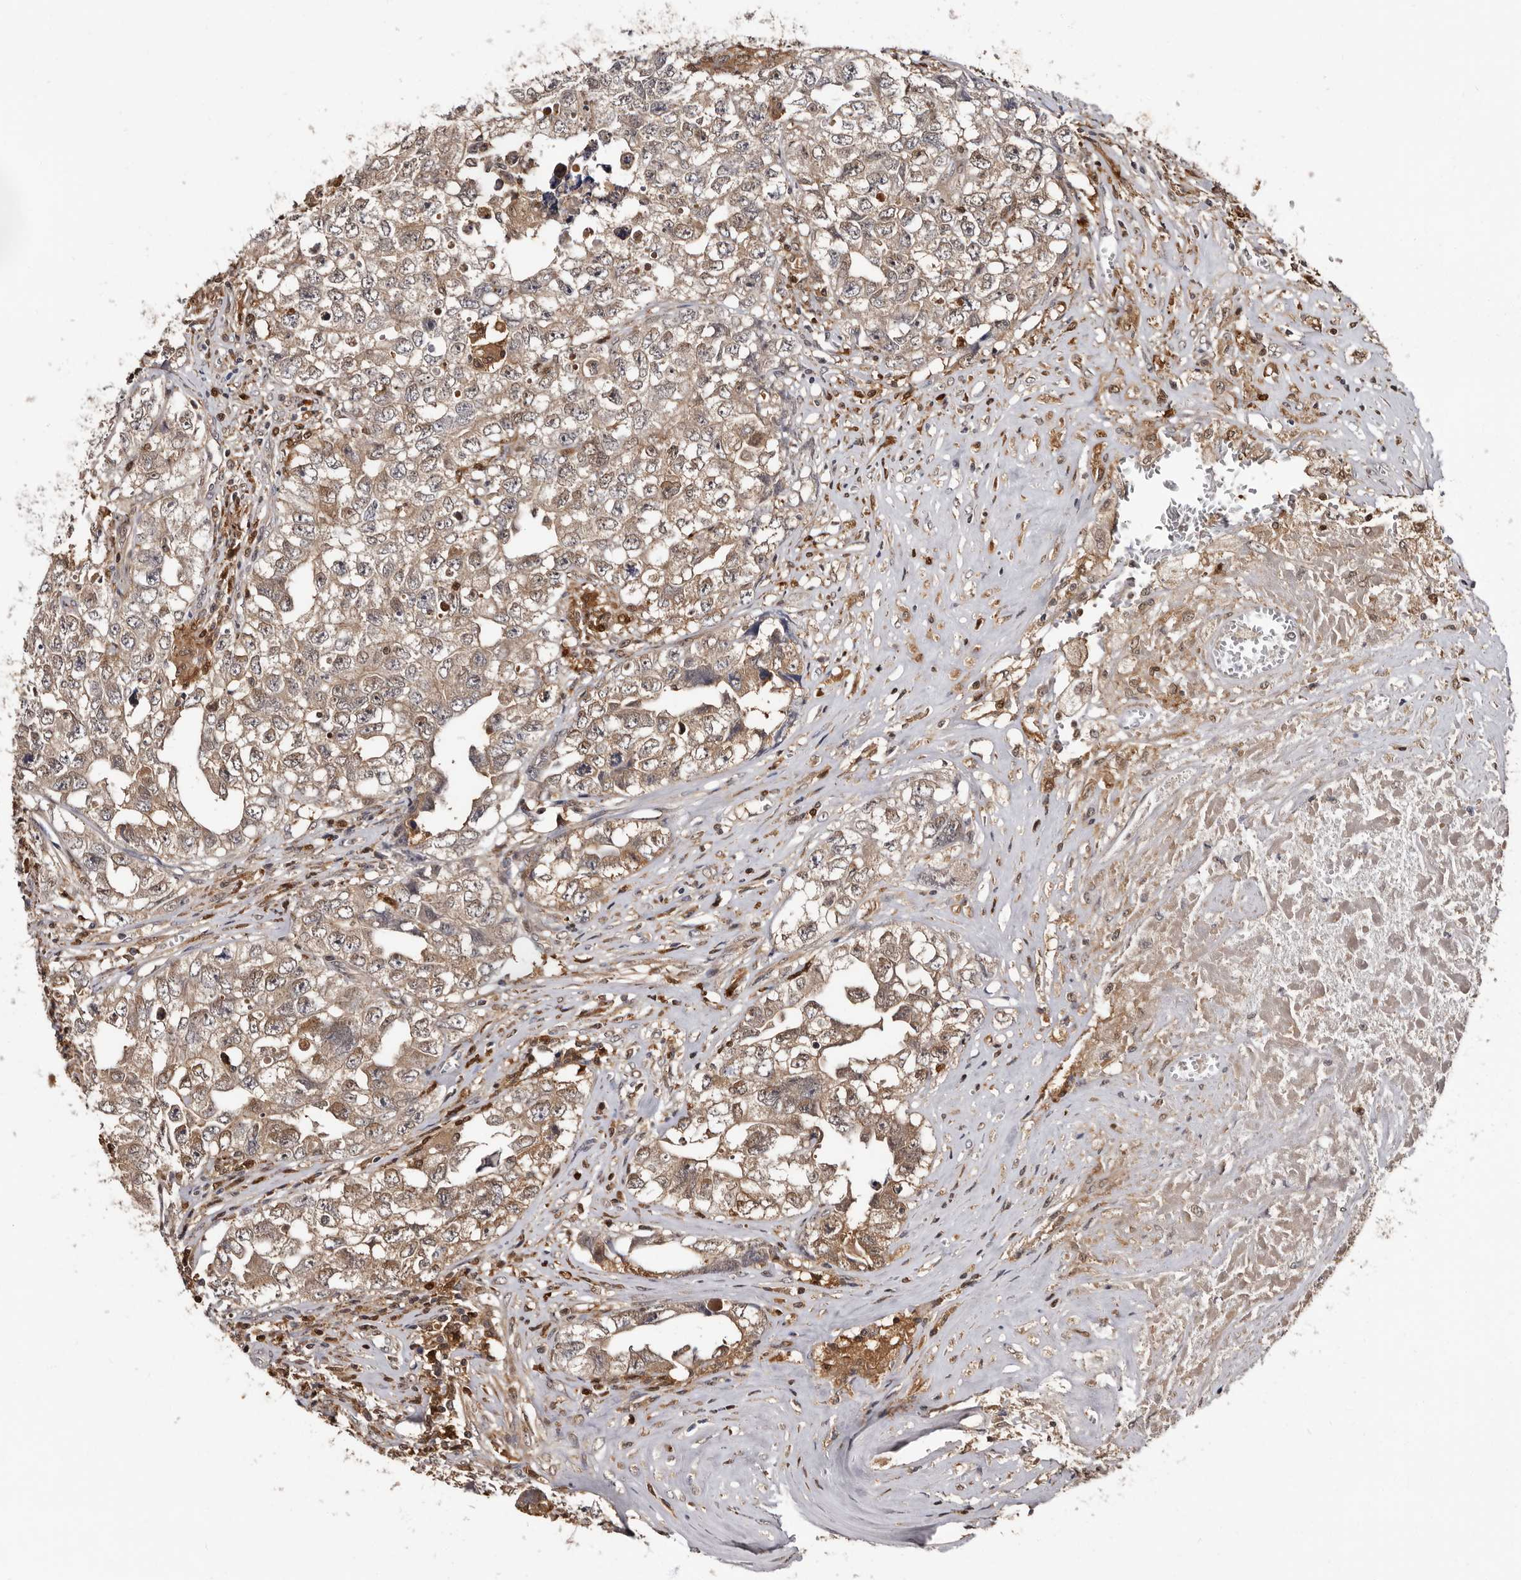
{"staining": {"intensity": "weak", "quantity": ">75%", "location": "cytoplasmic/membranous"}, "tissue": "testis cancer", "cell_type": "Tumor cells", "image_type": "cancer", "snomed": [{"axis": "morphology", "description": "Seminoma, NOS"}, {"axis": "morphology", "description": "Carcinoma, Embryonal, NOS"}, {"axis": "topography", "description": "Testis"}], "caption": "High-power microscopy captured an immunohistochemistry photomicrograph of testis cancer, revealing weak cytoplasmic/membranous staining in approximately >75% of tumor cells. The protein of interest is stained brown, and the nuclei are stained in blue (DAB IHC with brightfield microscopy, high magnification).", "gene": "DNPH1", "patient": {"sex": "male", "age": 43}}